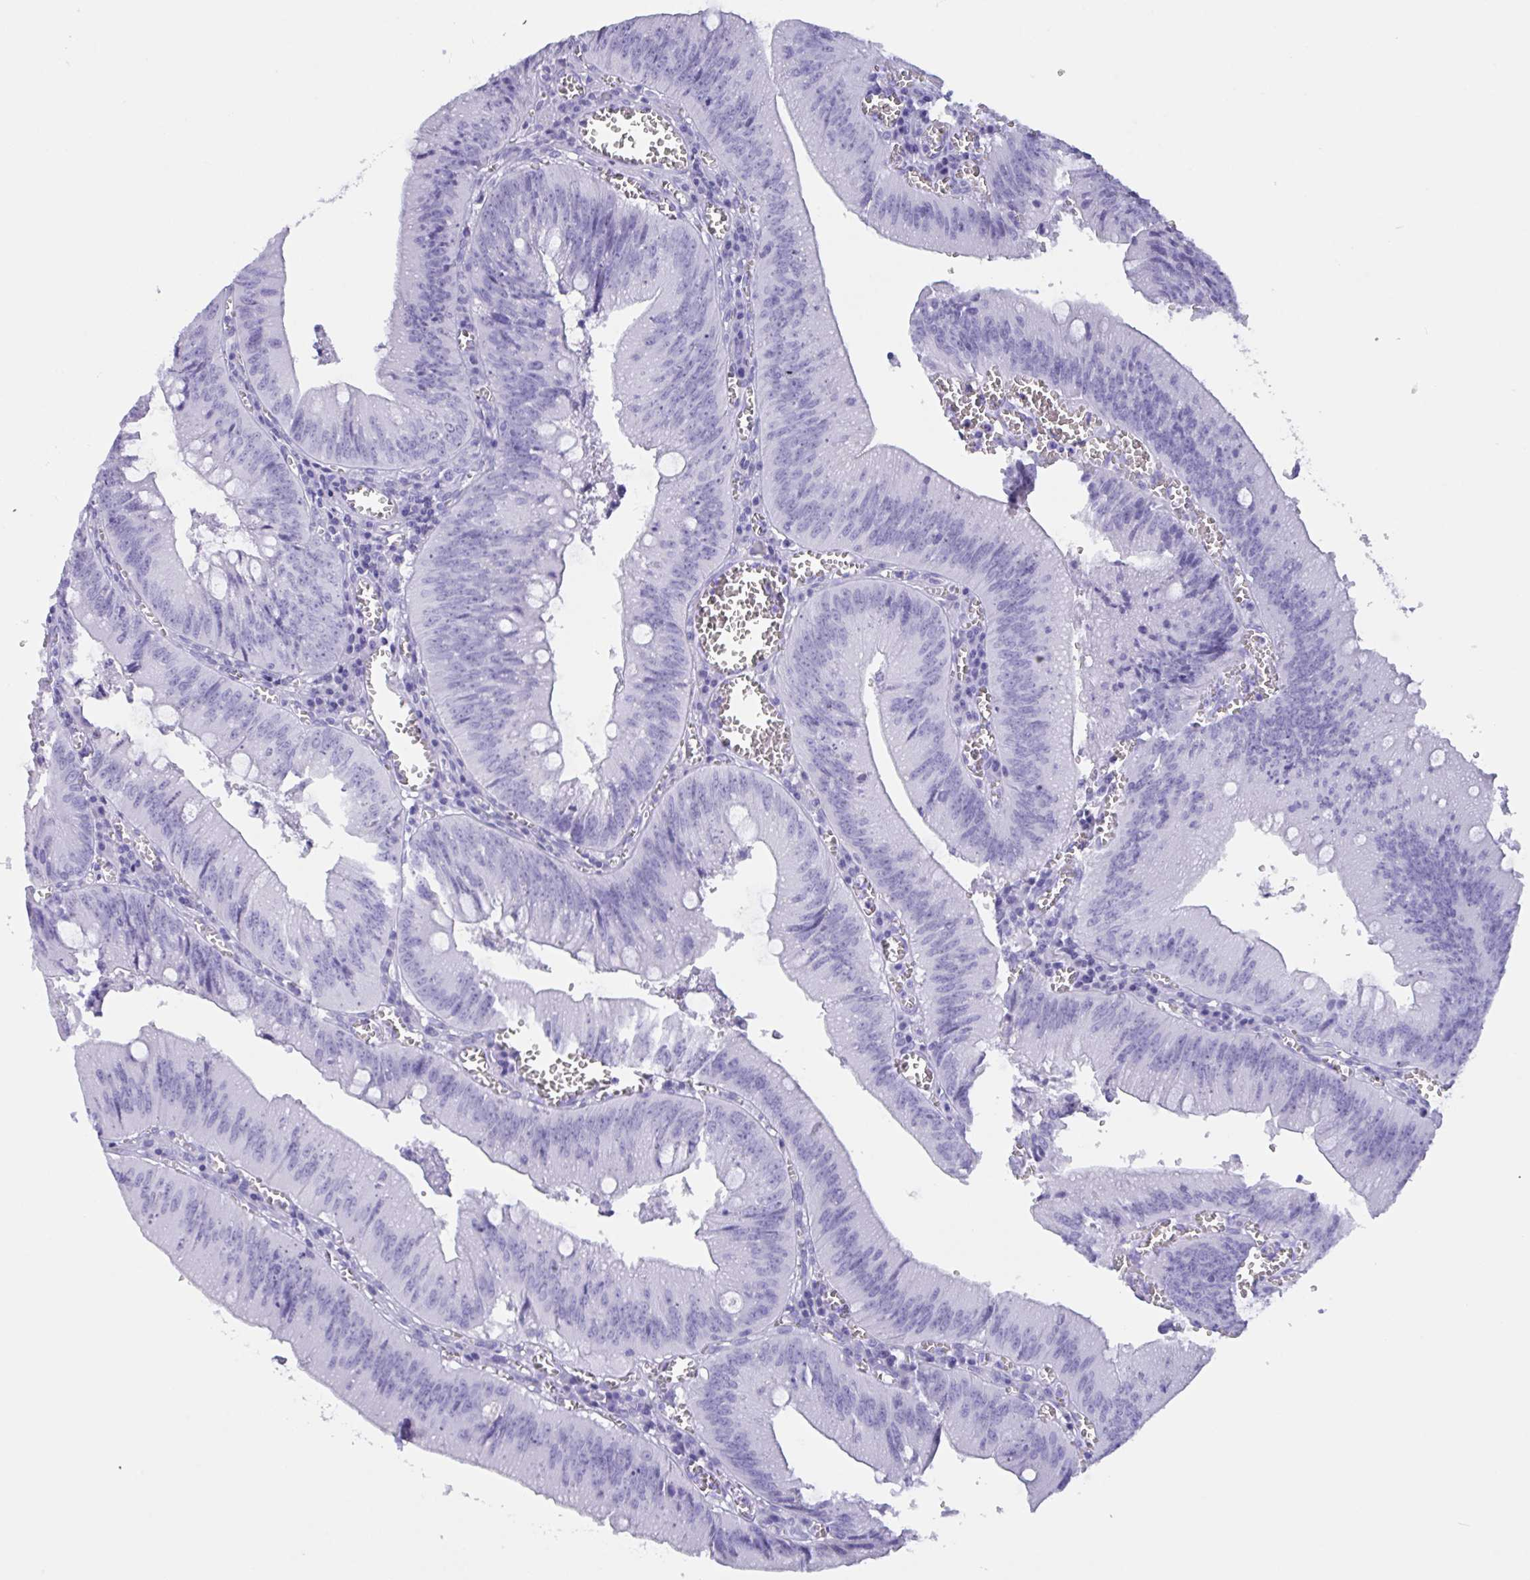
{"staining": {"intensity": "negative", "quantity": "none", "location": "none"}, "tissue": "colorectal cancer", "cell_type": "Tumor cells", "image_type": "cancer", "snomed": [{"axis": "morphology", "description": "Adenocarcinoma, NOS"}, {"axis": "topography", "description": "Rectum"}], "caption": "The micrograph displays no significant positivity in tumor cells of colorectal adenocarcinoma.", "gene": "ZNF850", "patient": {"sex": "female", "age": 81}}